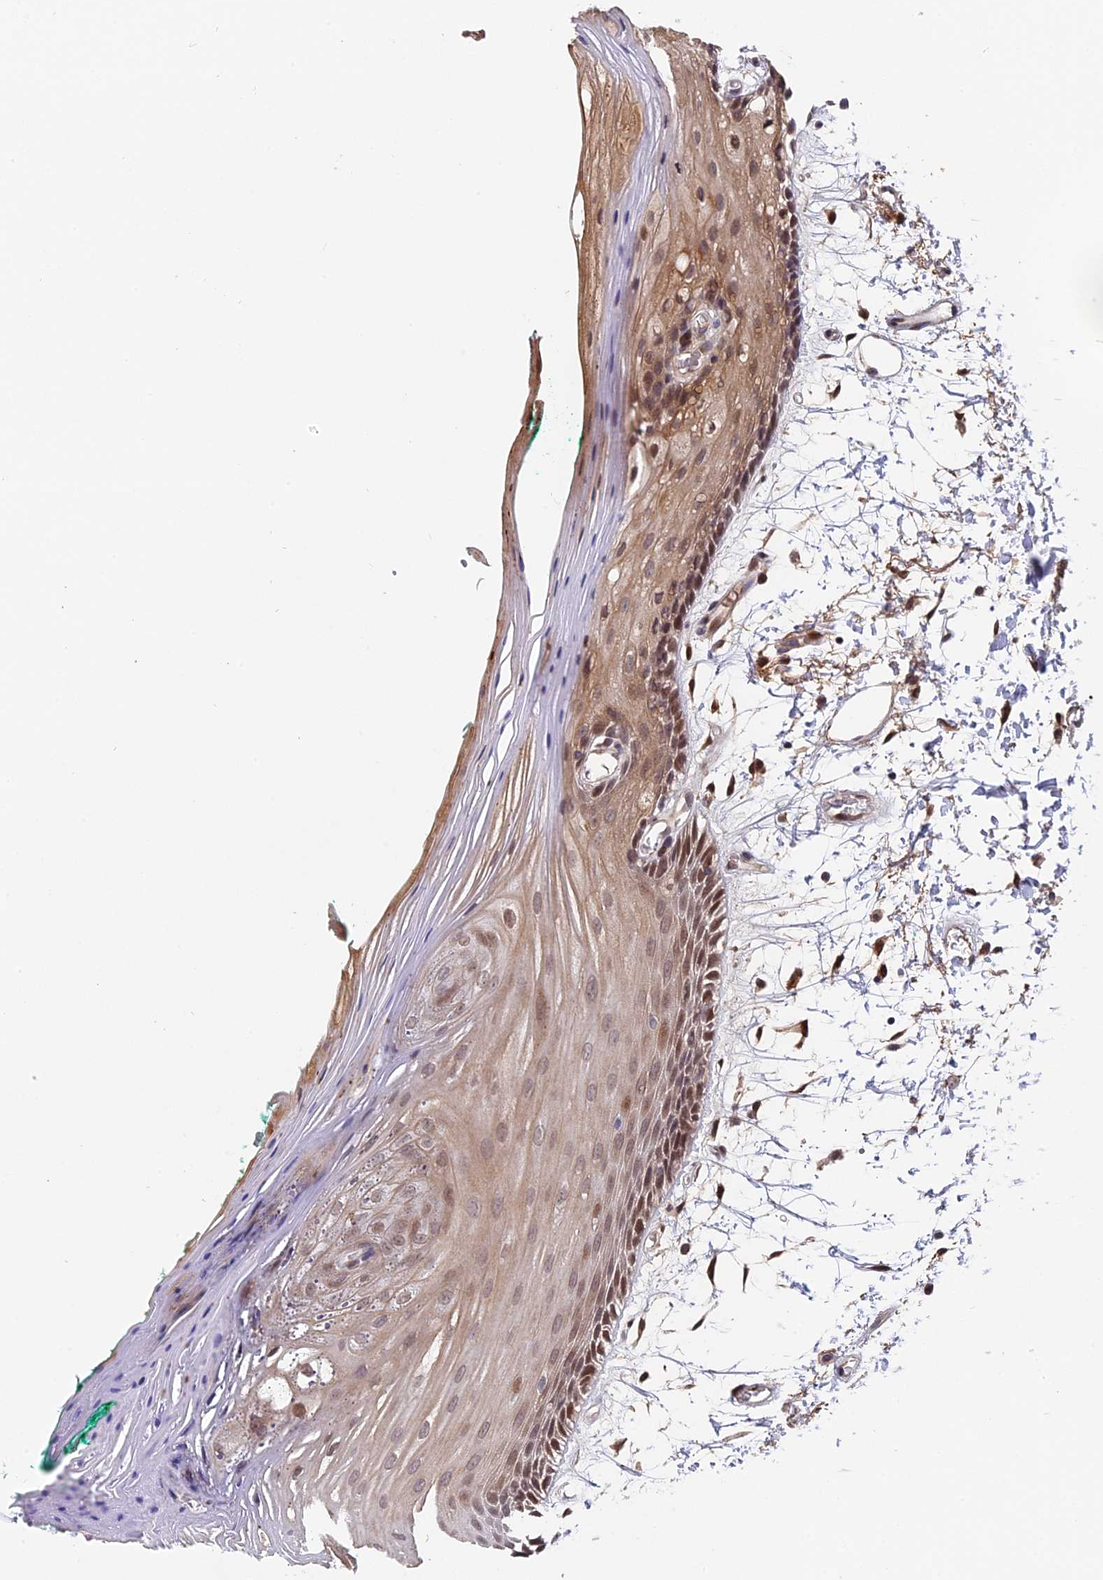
{"staining": {"intensity": "moderate", "quantity": ">75%", "location": "cytoplasmic/membranous,nuclear"}, "tissue": "oral mucosa", "cell_type": "Squamous epithelial cells", "image_type": "normal", "snomed": [{"axis": "morphology", "description": "Normal tissue, NOS"}, {"axis": "topography", "description": "Skeletal muscle"}, {"axis": "topography", "description": "Oral tissue"}, {"axis": "topography", "description": "Peripheral nerve tissue"}], "caption": "Immunohistochemistry staining of normal oral mucosa, which demonstrates medium levels of moderate cytoplasmic/membranous,nuclear expression in about >75% of squamous epithelial cells indicating moderate cytoplasmic/membranous,nuclear protein staining. The staining was performed using DAB (brown) for protein detection and nuclei were counterstained in hematoxylin (blue).", "gene": "PYGO1", "patient": {"sex": "female", "age": 84}}